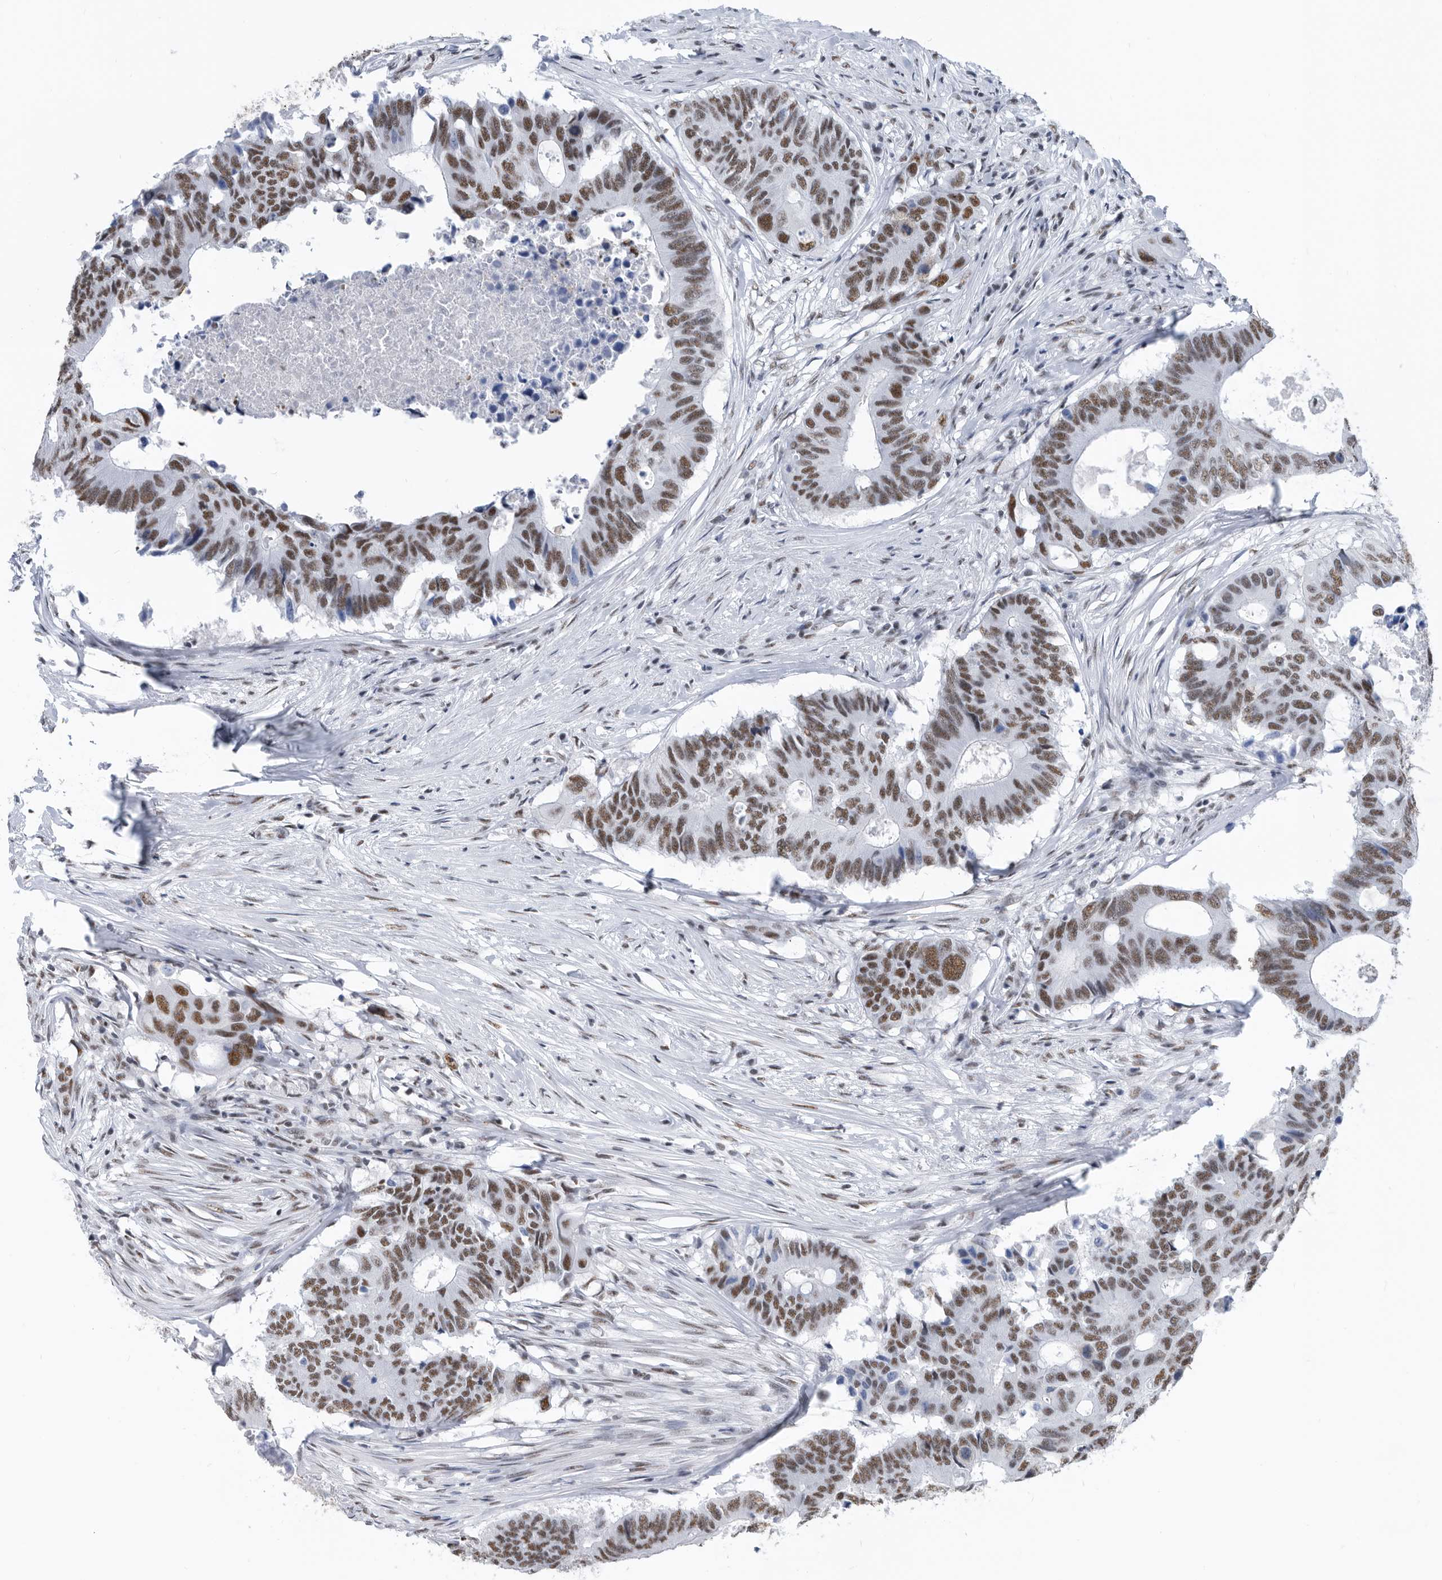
{"staining": {"intensity": "moderate", "quantity": ">75%", "location": "nuclear"}, "tissue": "colorectal cancer", "cell_type": "Tumor cells", "image_type": "cancer", "snomed": [{"axis": "morphology", "description": "Adenocarcinoma, NOS"}, {"axis": "topography", "description": "Colon"}], "caption": "Protein analysis of adenocarcinoma (colorectal) tissue demonstrates moderate nuclear staining in about >75% of tumor cells.", "gene": "SF3A1", "patient": {"sex": "male", "age": 71}}